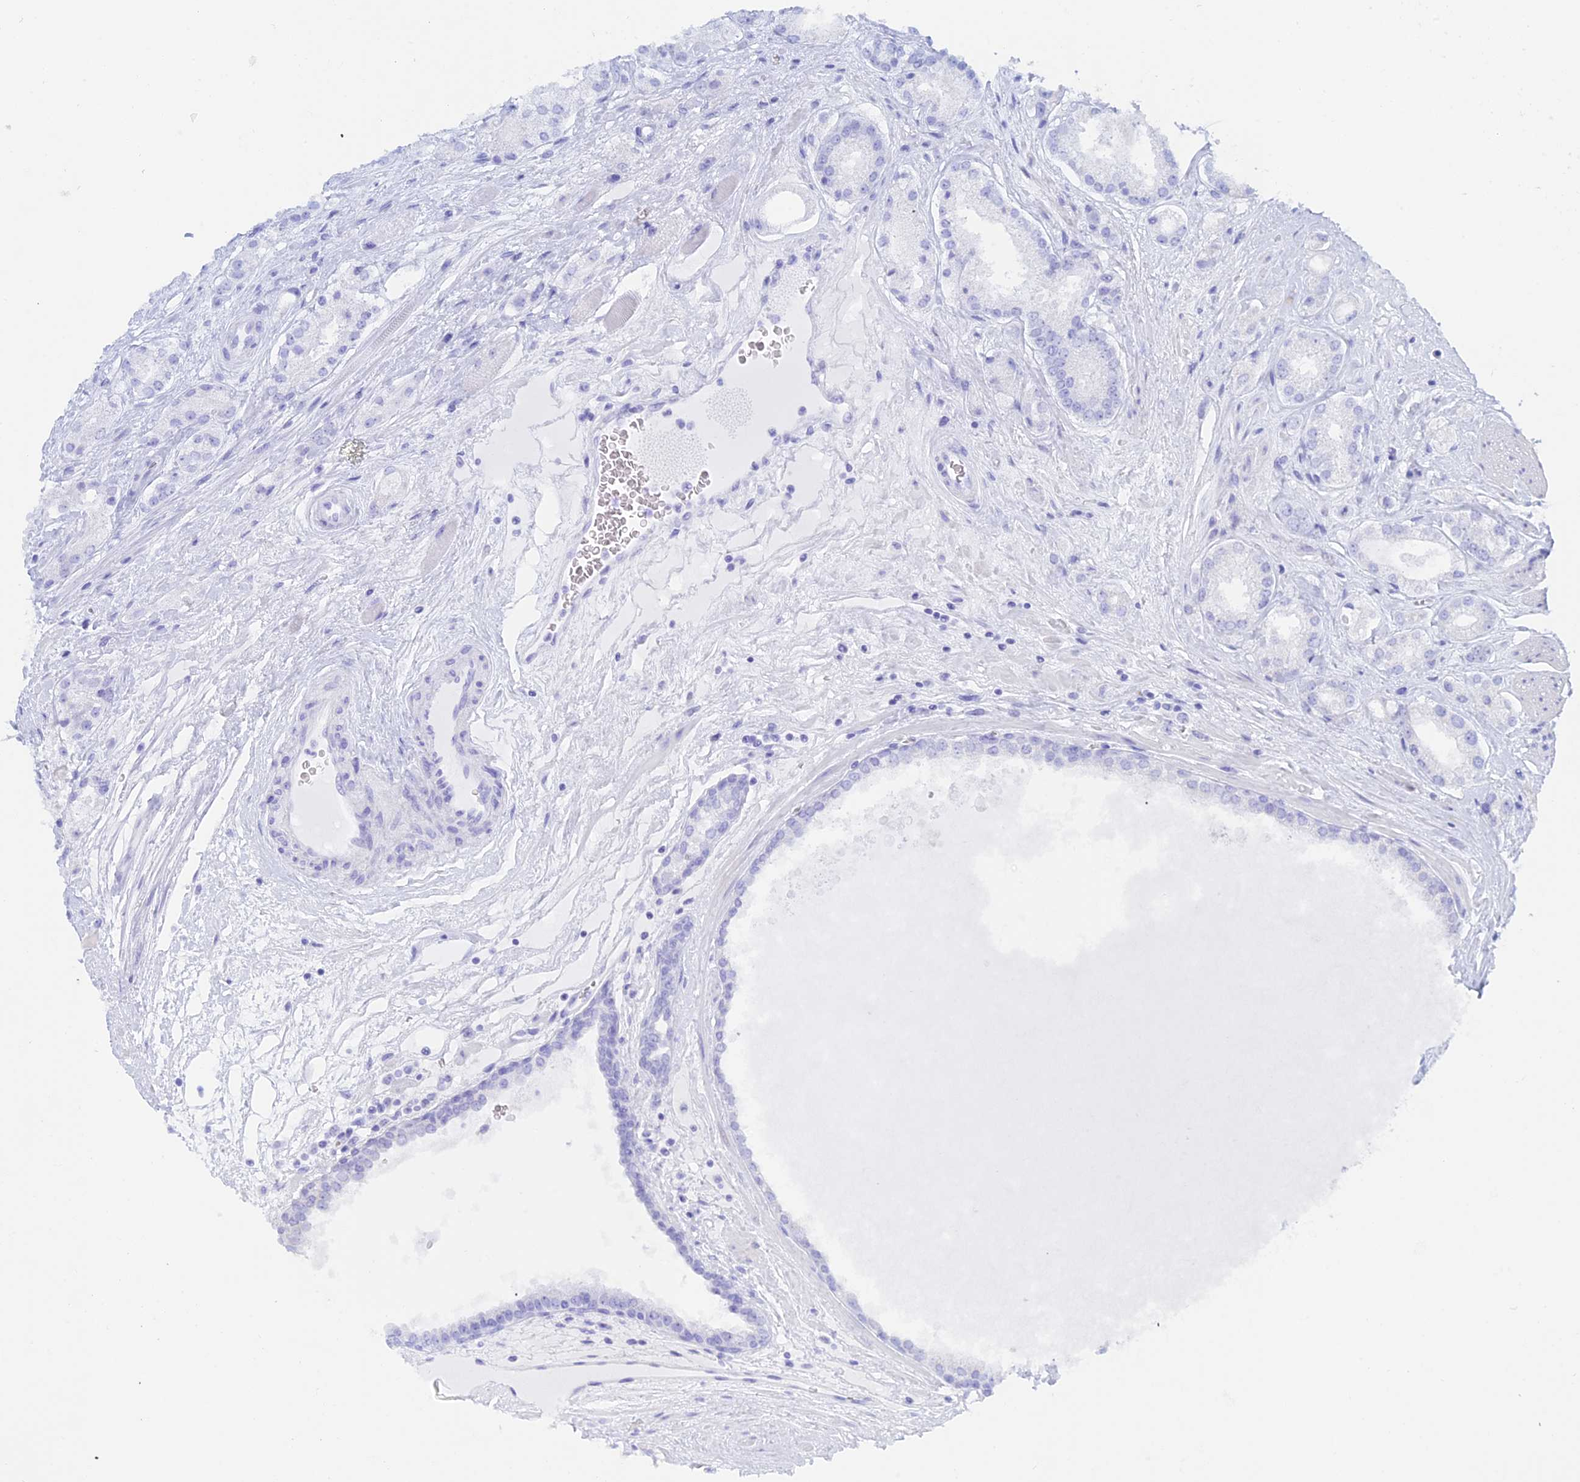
{"staining": {"intensity": "strong", "quantity": "25%-75%", "location": "cytoplasmic/membranous"}, "tissue": "prostate cancer", "cell_type": "Tumor cells", "image_type": "cancer", "snomed": [{"axis": "morphology", "description": "Adenocarcinoma, High grade"}, {"axis": "topography", "description": "Prostate"}], "caption": "Human prostate cancer stained with a brown dye demonstrates strong cytoplasmic/membranous positive positivity in approximately 25%-75% of tumor cells.", "gene": "HS2ST1", "patient": {"sex": "male", "age": 67}}